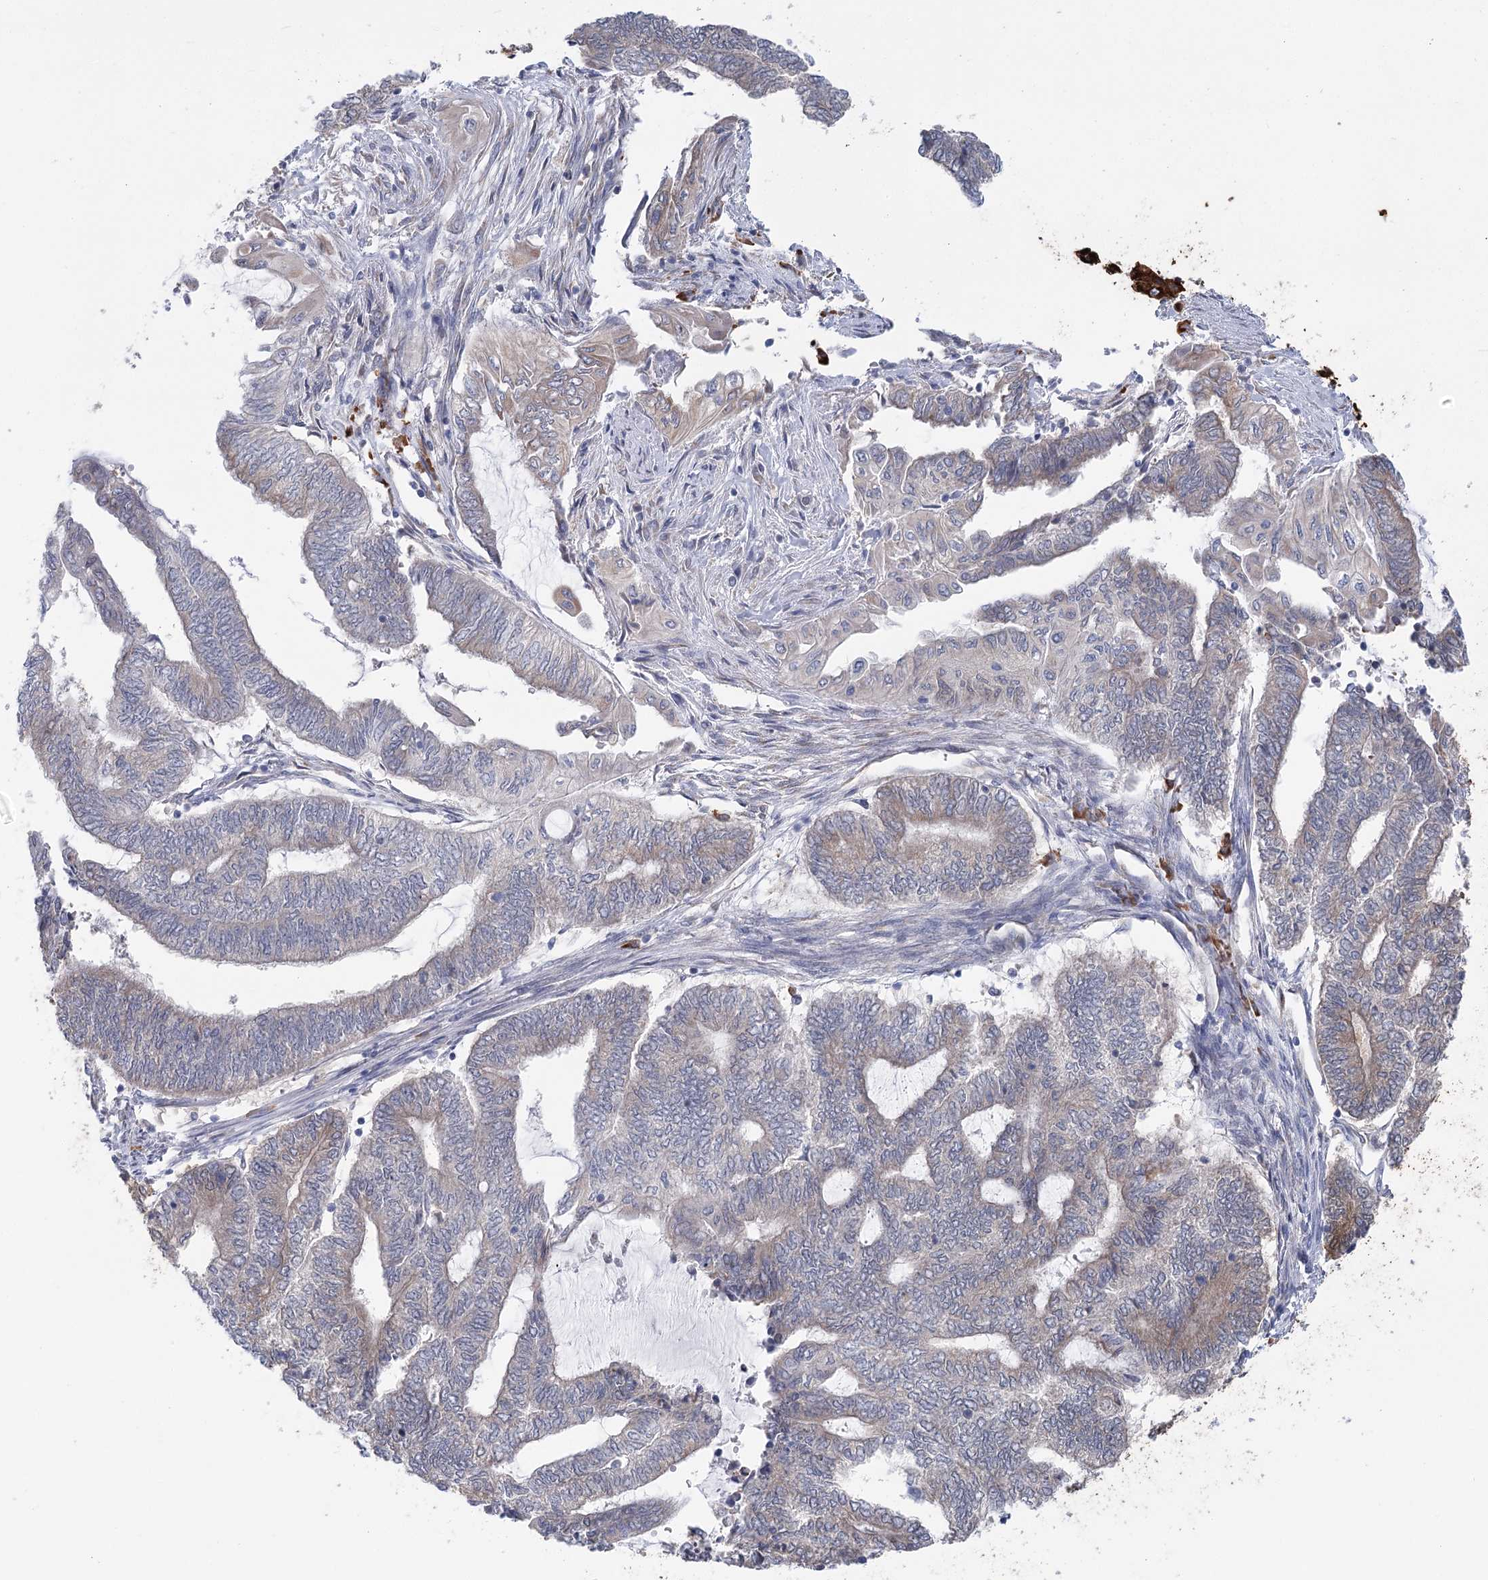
{"staining": {"intensity": "weak", "quantity": "<25%", "location": "cytoplasmic/membranous"}, "tissue": "endometrial cancer", "cell_type": "Tumor cells", "image_type": "cancer", "snomed": [{"axis": "morphology", "description": "Adenocarcinoma, NOS"}, {"axis": "topography", "description": "Uterus"}, {"axis": "topography", "description": "Endometrium"}], "caption": "IHC micrograph of neoplastic tissue: human endometrial cancer stained with DAB exhibits no significant protein positivity in tumor cells.", "gene": "METTL24", "patient": {"sex": "female", "age": 70}}